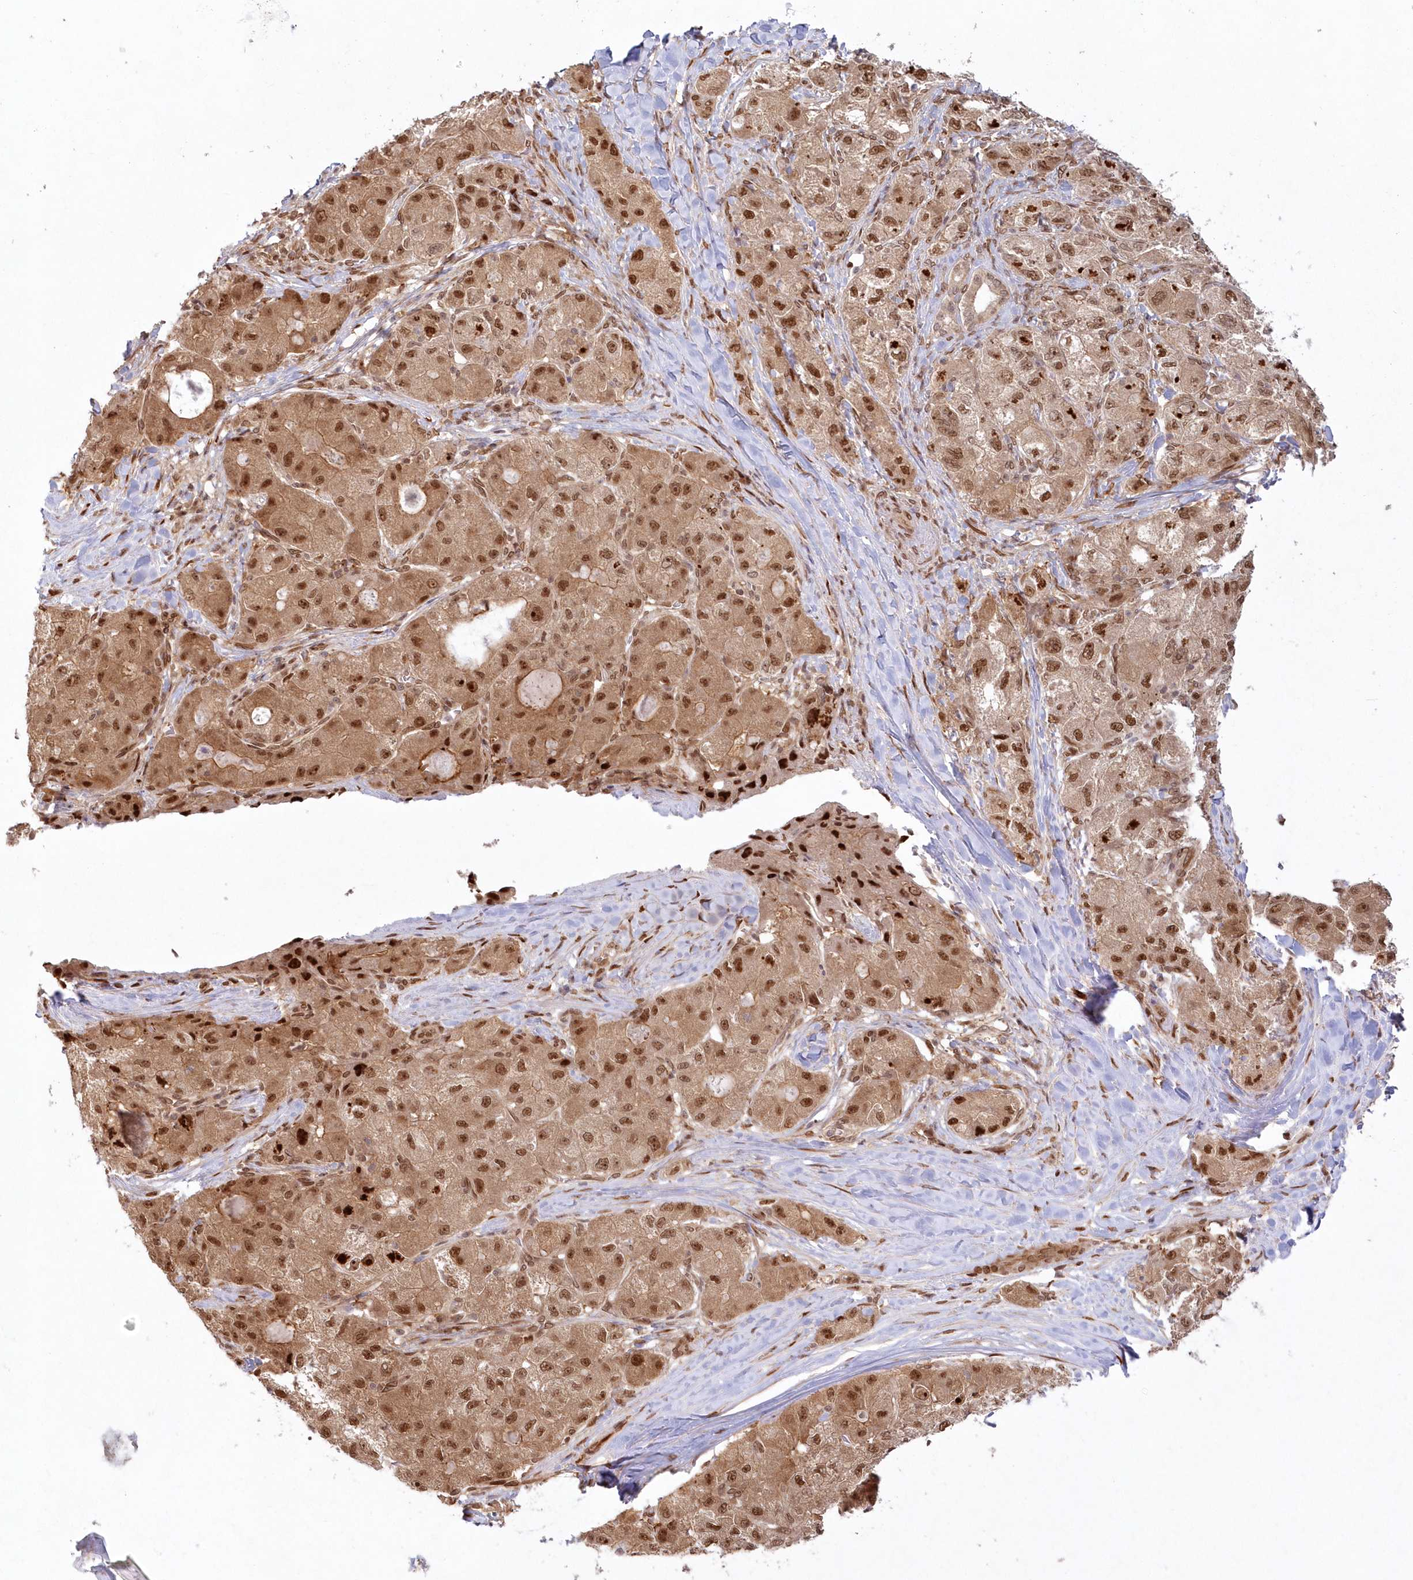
{"staining": {"intensity": "strong", "quantity": ">75%", "location": "cytoplasmic/membranous,nuclear"}, "tissue": "liver cancer", "cell_type": "Tumor cells", "image_type": "cancer", "snomed": [{"axis": "morphology", "description": "Carcinoma, Hepatocellular, NOS"}, {"axis": "topography", "description": "Liver"}], "caption": "The immunohistochemical stain highlights strong cytoplasmic/membranous and nuclear positivity in tumor cells of liver cancer (hepatocellular carcinoma) tissue.", "gene": "TOGARAM2", "patient": {"sex": "male", "age": 80}}